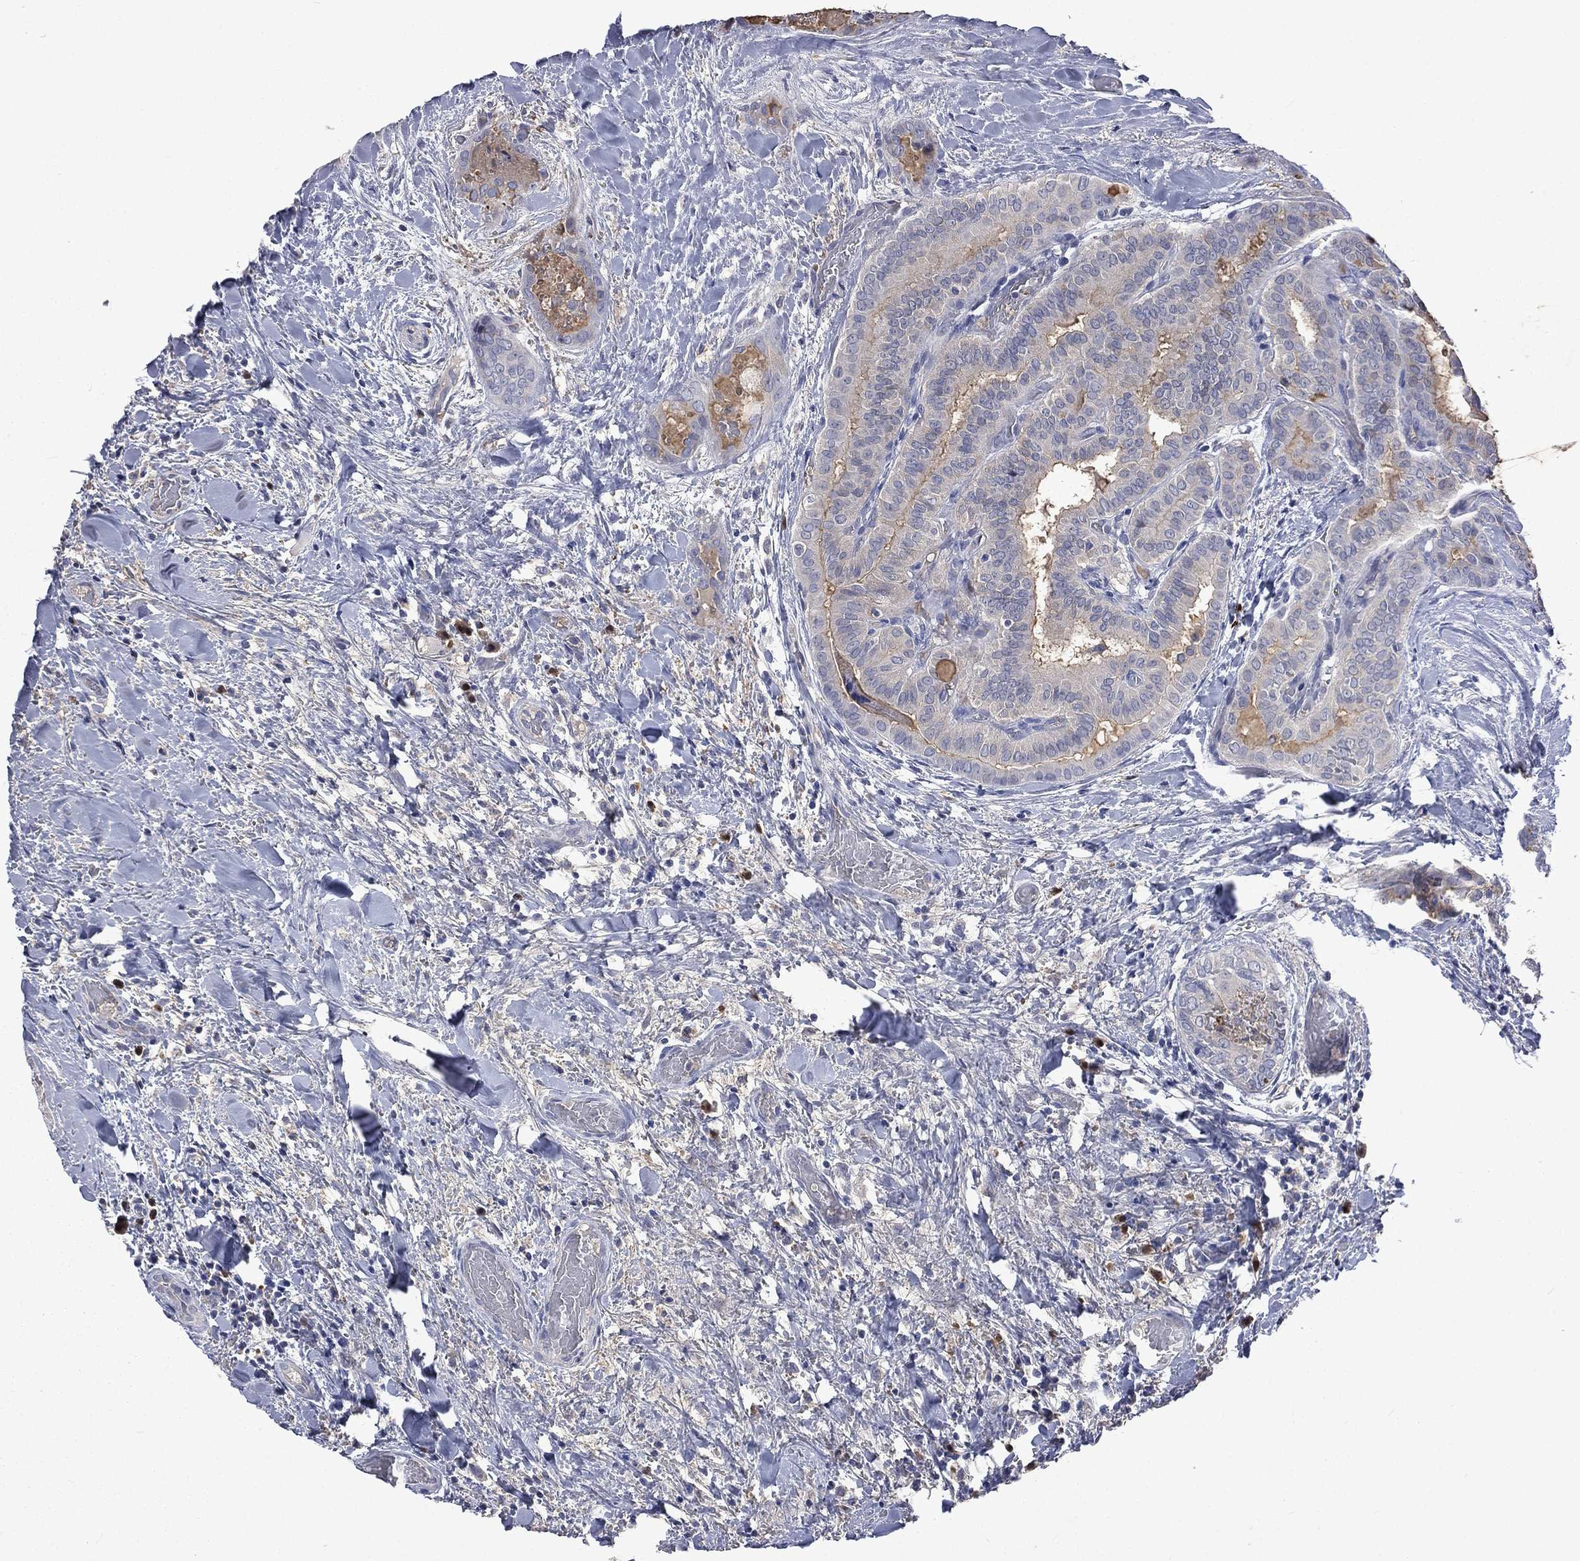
{"staining": {"intensity": "moderate", "quantity": "<25%", "location": "cytoplasmic/membranous"}, "tissue": "thyroid cancer", "cell_type": "Tumor cells", "image_type": "cancer", "snomed": [{"axis": "morphology", "description": "Papillary adenocarcinoma, NOS"}, {"axis": "topography", "description": "Thyroid gland"}], "caption": "Tumor cells show low levels of moderate cytoplasmic/membranous positivity in about <25% of cells in thyroid cancer.", "gene": "CA12", "patient": {"sex": "female", "age": 39}}